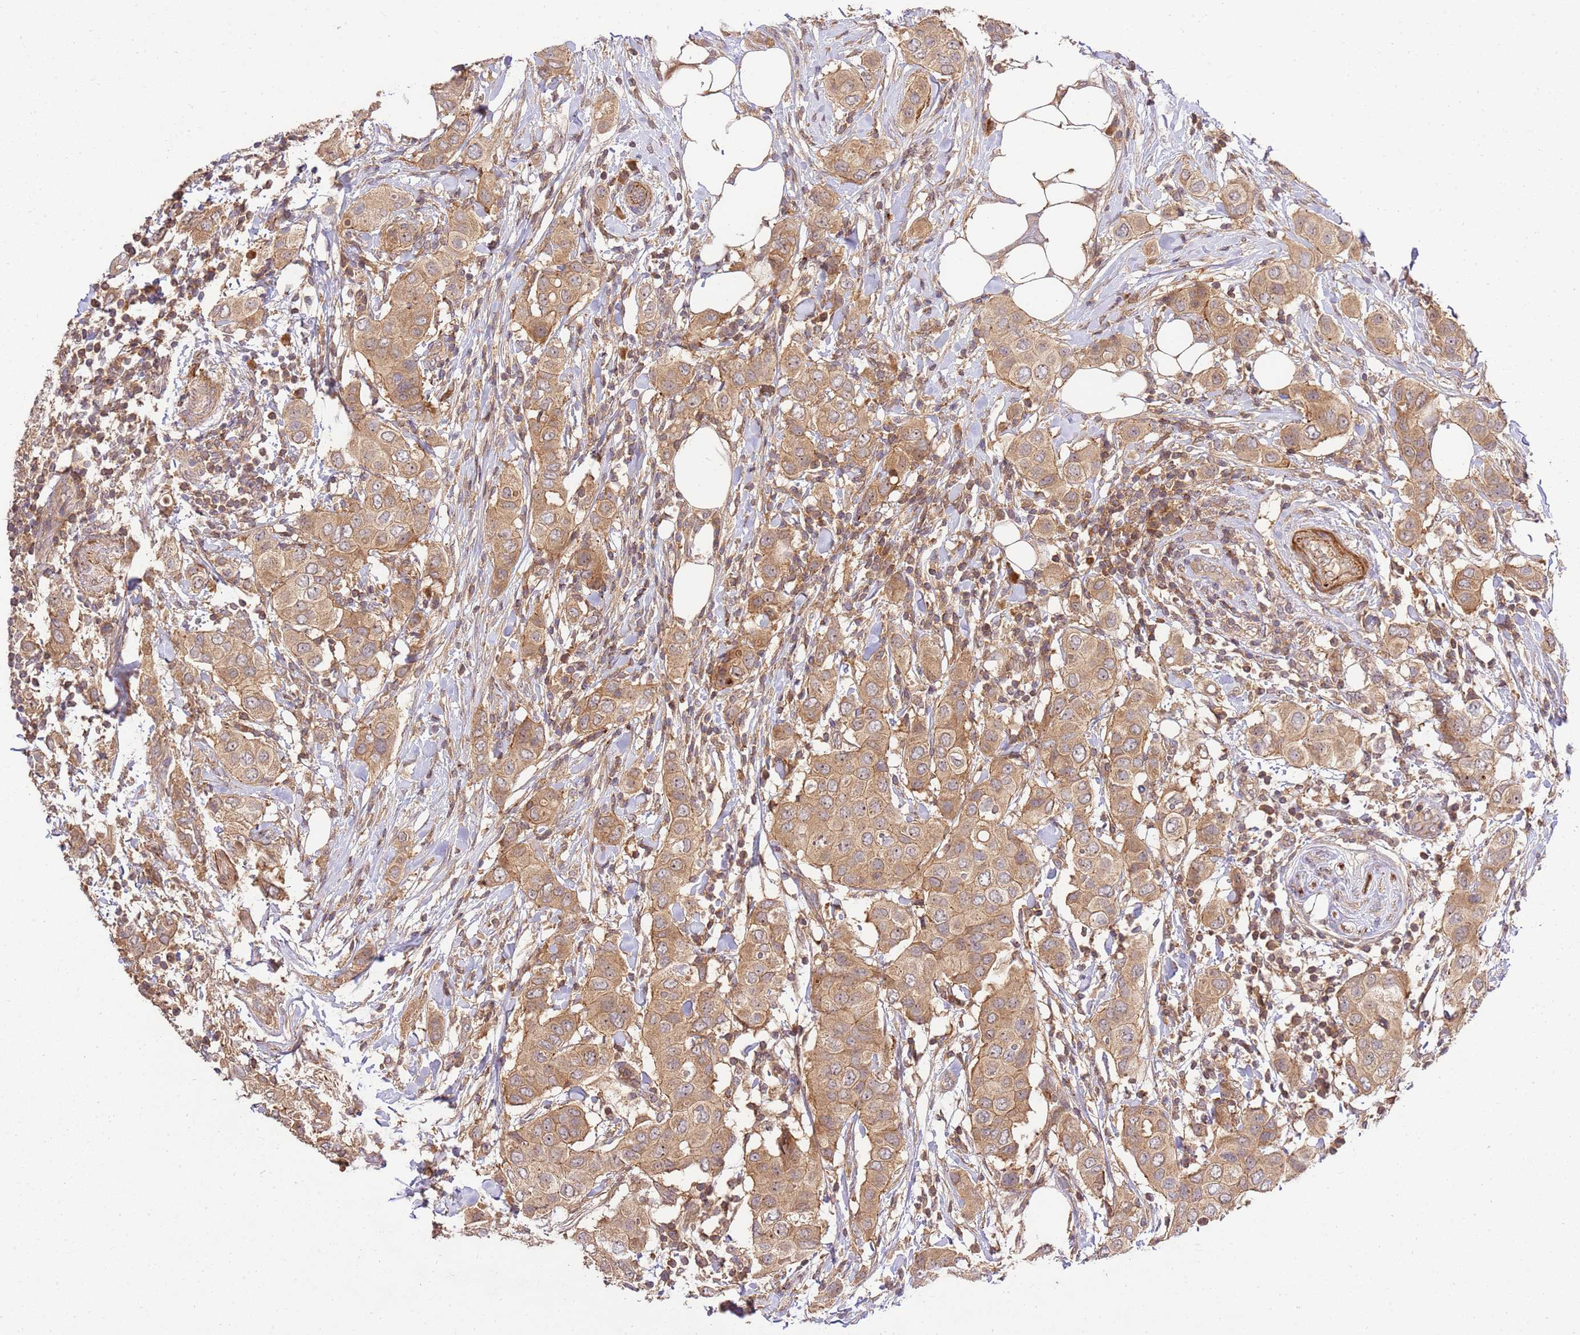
{"staining": {"intensity": "moderate", "quantity": ">75%", "location": "cytoplasmic/membranous"}, "tissue": "breast cancer", "cell_type": "Tumor cells", "image_type": "cancer", "snomed": [{"axis": "morphology", "description": "Lobular carcinoma"}, {"axis": "topography", "description": "Breast"}], "caption": "Immunohistochemical staining of breast cancer displays moderate cytoplasmic/membranous protein expression in about >75% of tumor cells.", "gene": "GAREM1", "patient": {"sex": "female", "age": 51}}